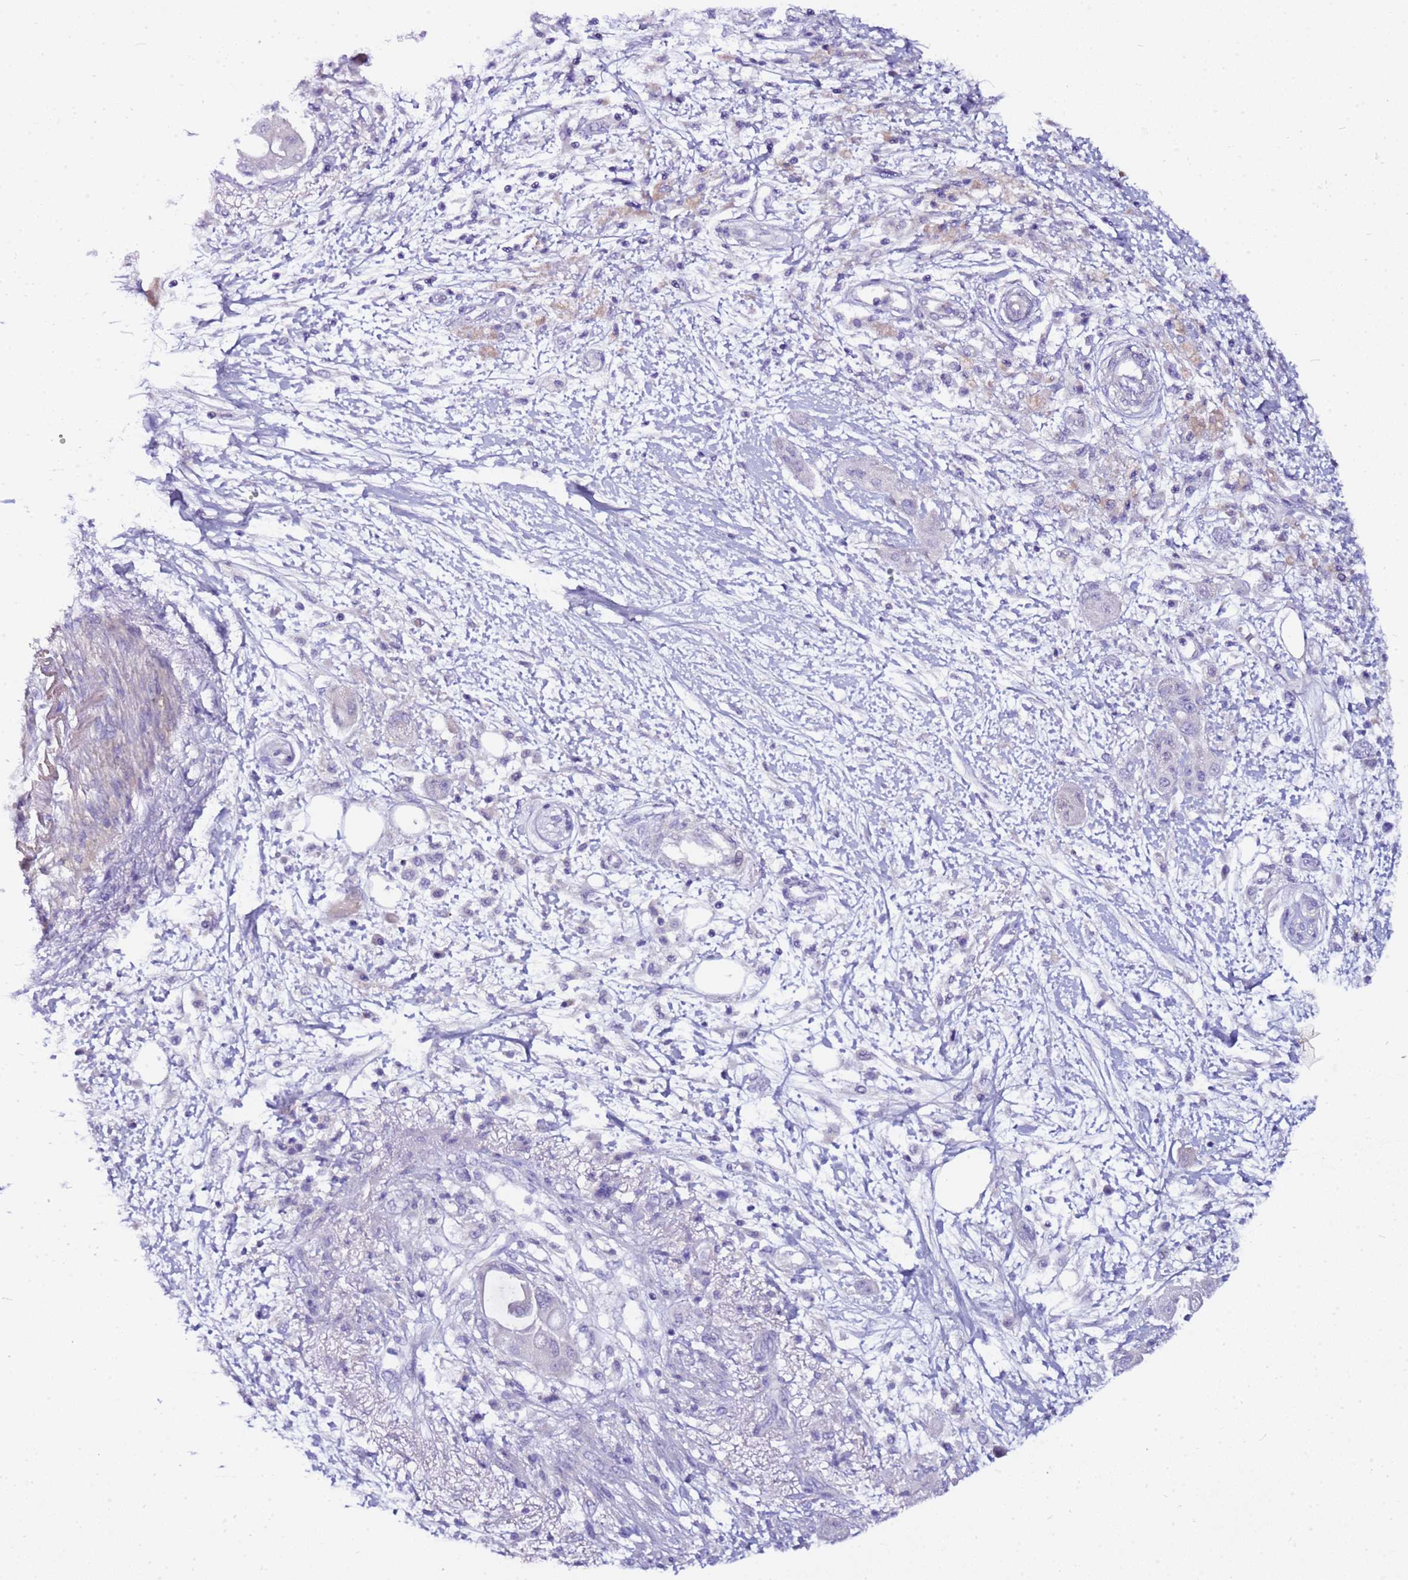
{"staining": {"intensity": "negative", "quantity": "none", "location": "none"}, "tissue": "pancreatic cancer", "cell_type": "Tumor cells", "image_type": "cancer", "snomed": [{"axis": "morphology", "description": "Adenocarcinoma, NOS"}, {"axis": "topography", "description": "Pancreas"}], "caption": "There is no significant expression in tumor cells of adenocarcinoma (pancreatic).", "gene": "DCDC2B", "patient": {"sex": "male", "age": 68}}